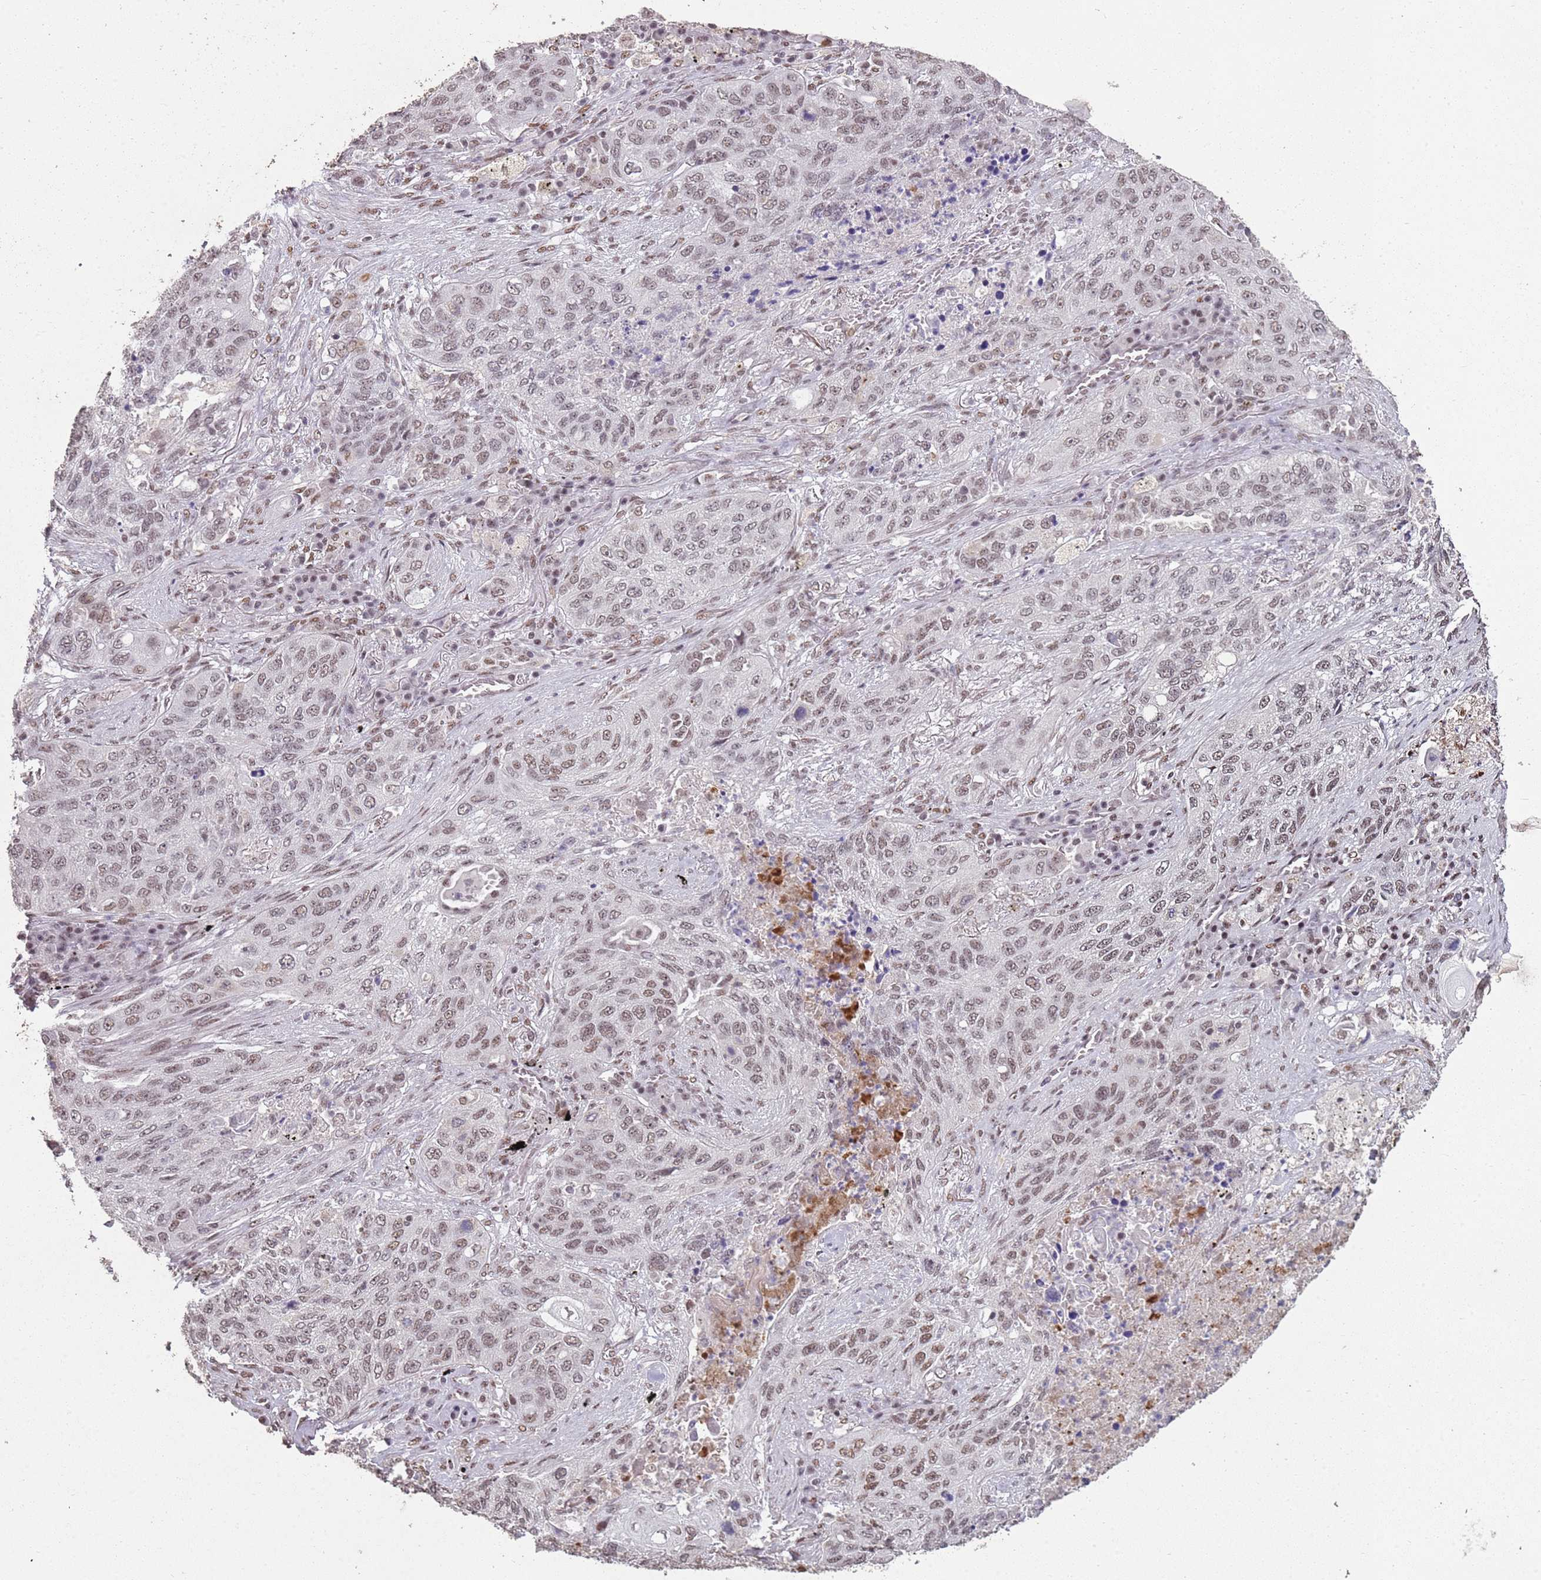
{"staining": {"intensity": "moderate", "quantity": ">75%", "location": "nuclear"}, "tissue": "lung cancer", "cell_type": "Tumor cells", "image_type": "cancer", "snomed": [{"axis": "morphology", "description": "Squamous cell carcinoma, NOS"}, {"axis": "topography", "description": "Lung"}], "caption": "Brown immunohistochemical staining in human squamous cell carcinoma (lung) exhibits moderate nuclear staining in about >75% of tumor cells.", "gene": "ARL14EP", "patient": {"sex": "female", "age": 63}}